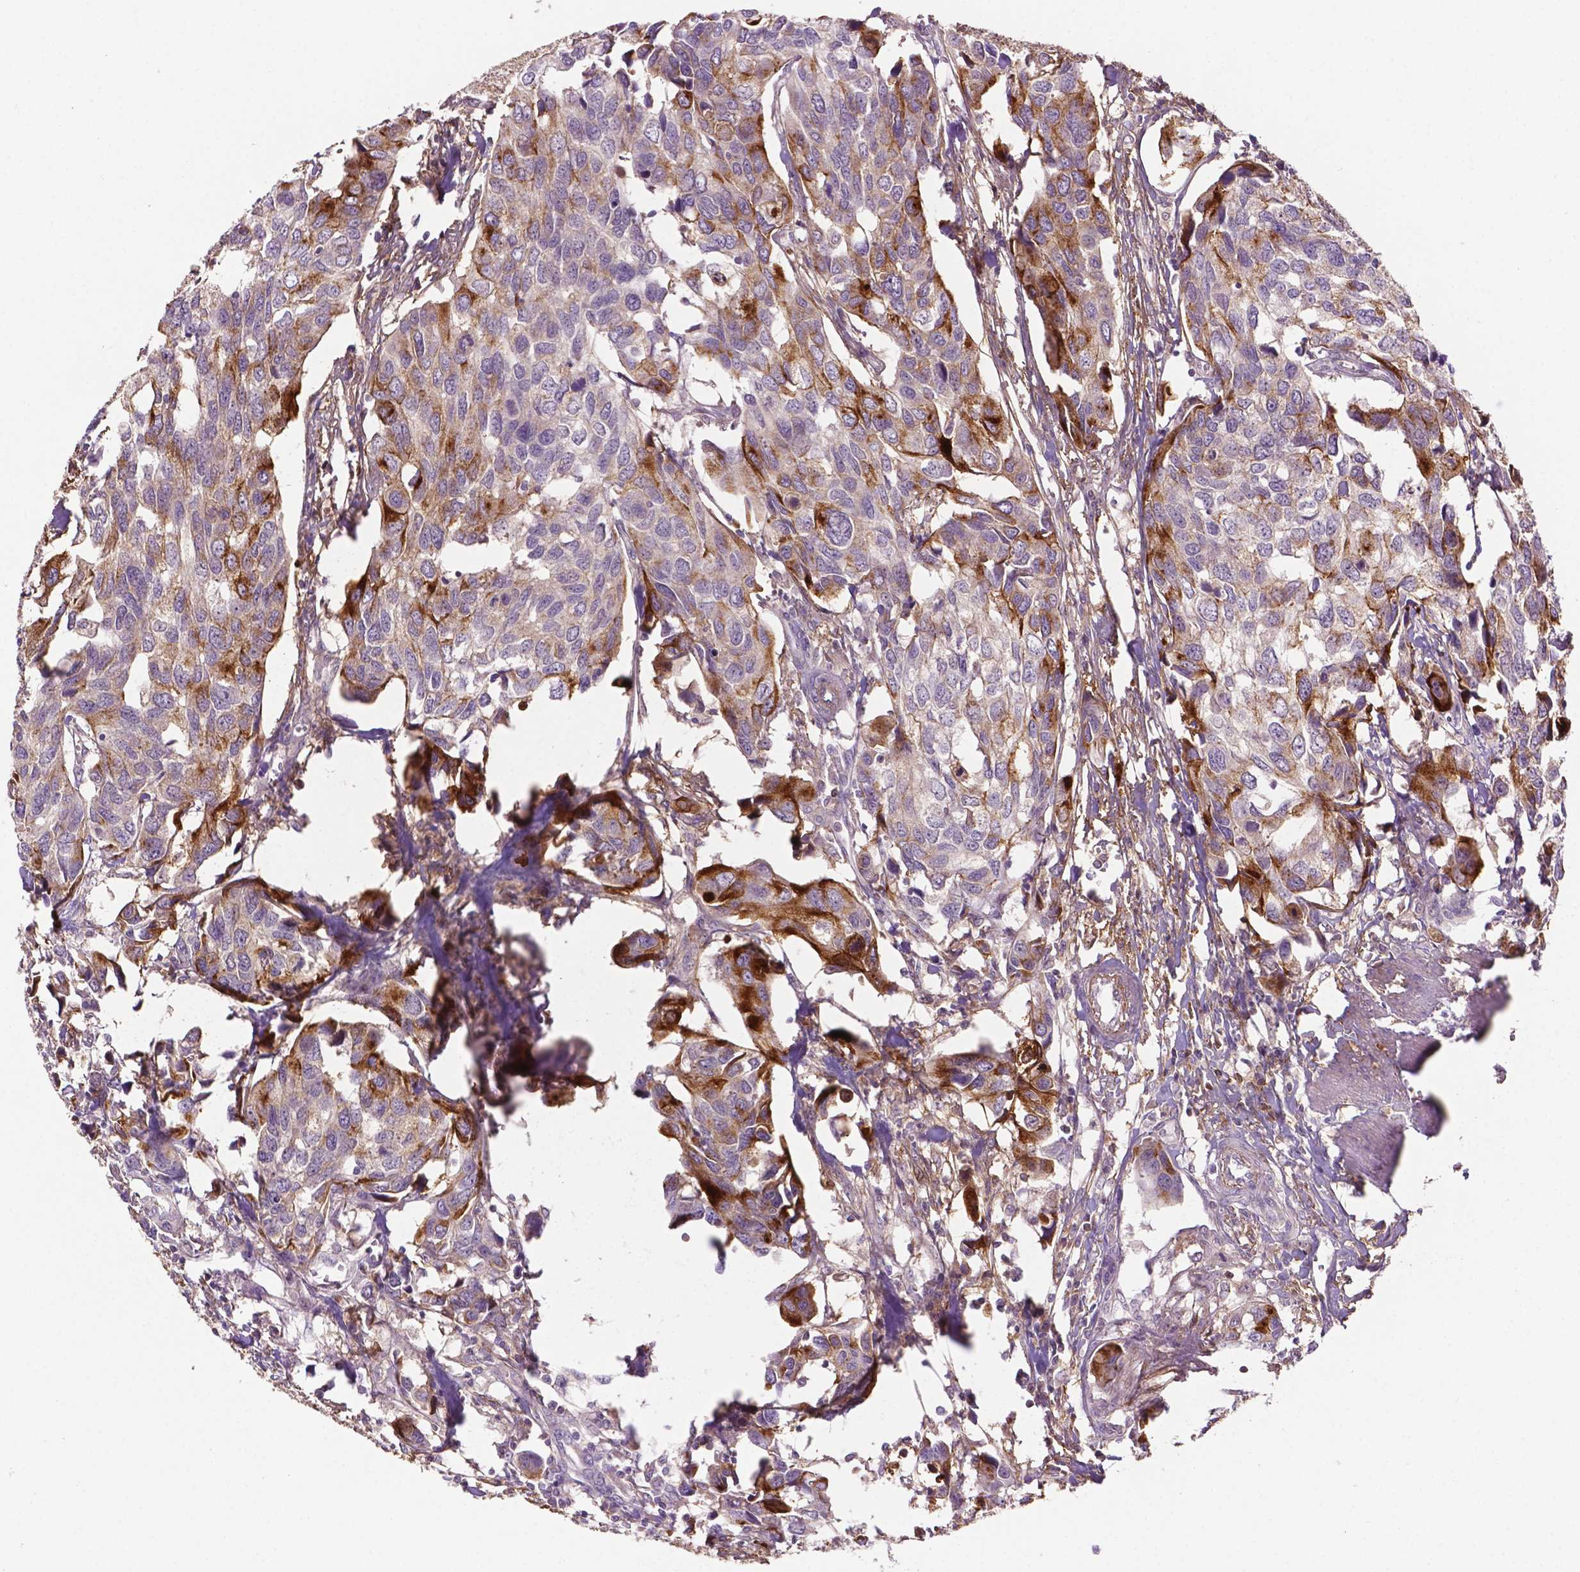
{"staining": {"intensity": "moderate", "quantity": "<25%", "location": "cytoplasmic/membranous"}, "tissue": "urothelial cancer", "cell_type": "Tumor cells", "image_type": "cancer", "snomed": [{"axis": "morphology", "description": "Urothelial carcinoma, High grade"}, {"axis": "topography", "description": "Urinary bladder"}], "caption": "The immunohistochemical stain shows moderate cytoplasmic/membranous staining in tumor cells of high-grade urothelial carcinoma tissue.", "gene": "FBLN1", "patient": {"sex": "male", "age": 60}}